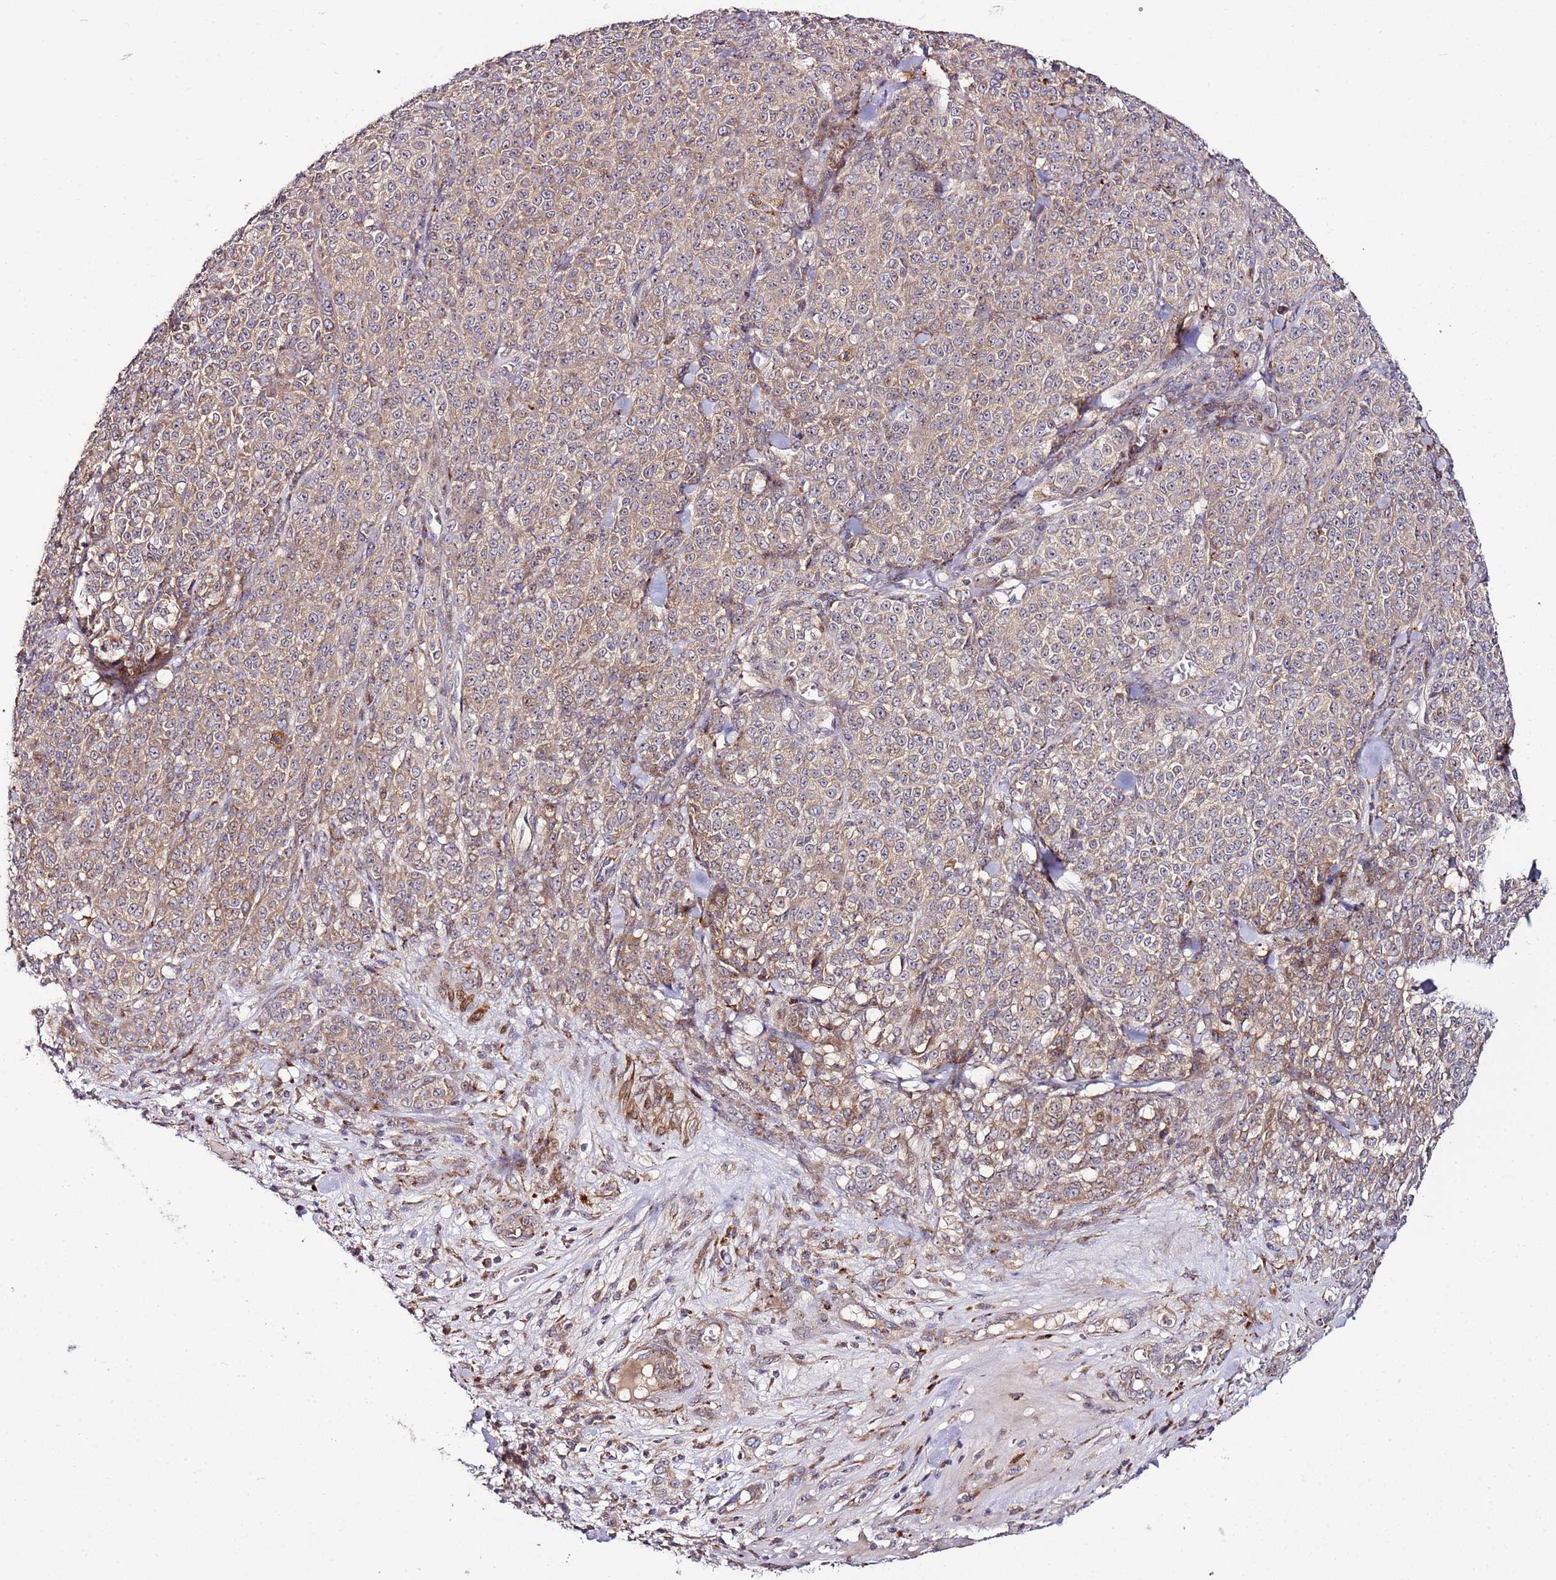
{"staining": {"intensity": "weak", "quantity": ">75%", "location": "cytoplasmic/membranous"}, "tissue": "melanoma", "cell_type": "Tumor cells", "image_type": "cancer", "snomed": [{"axis": "morphology", "description": "Normal tissue, NOS"}, {"axis": "morphology", "description": "Malignant melanoma, NOS"}, {"axis": "topography", "description": "Skin"}], "caption": "Brown immunohistochemical staining in human melanoma reveals weak cytoplasmic/membranous expression in about >75% of tumor cells. (Brightfield microscopy of DAB IHC at high magnification).", "gene": "PVRIG", "patient": {"sex": "female", "age": 34}}